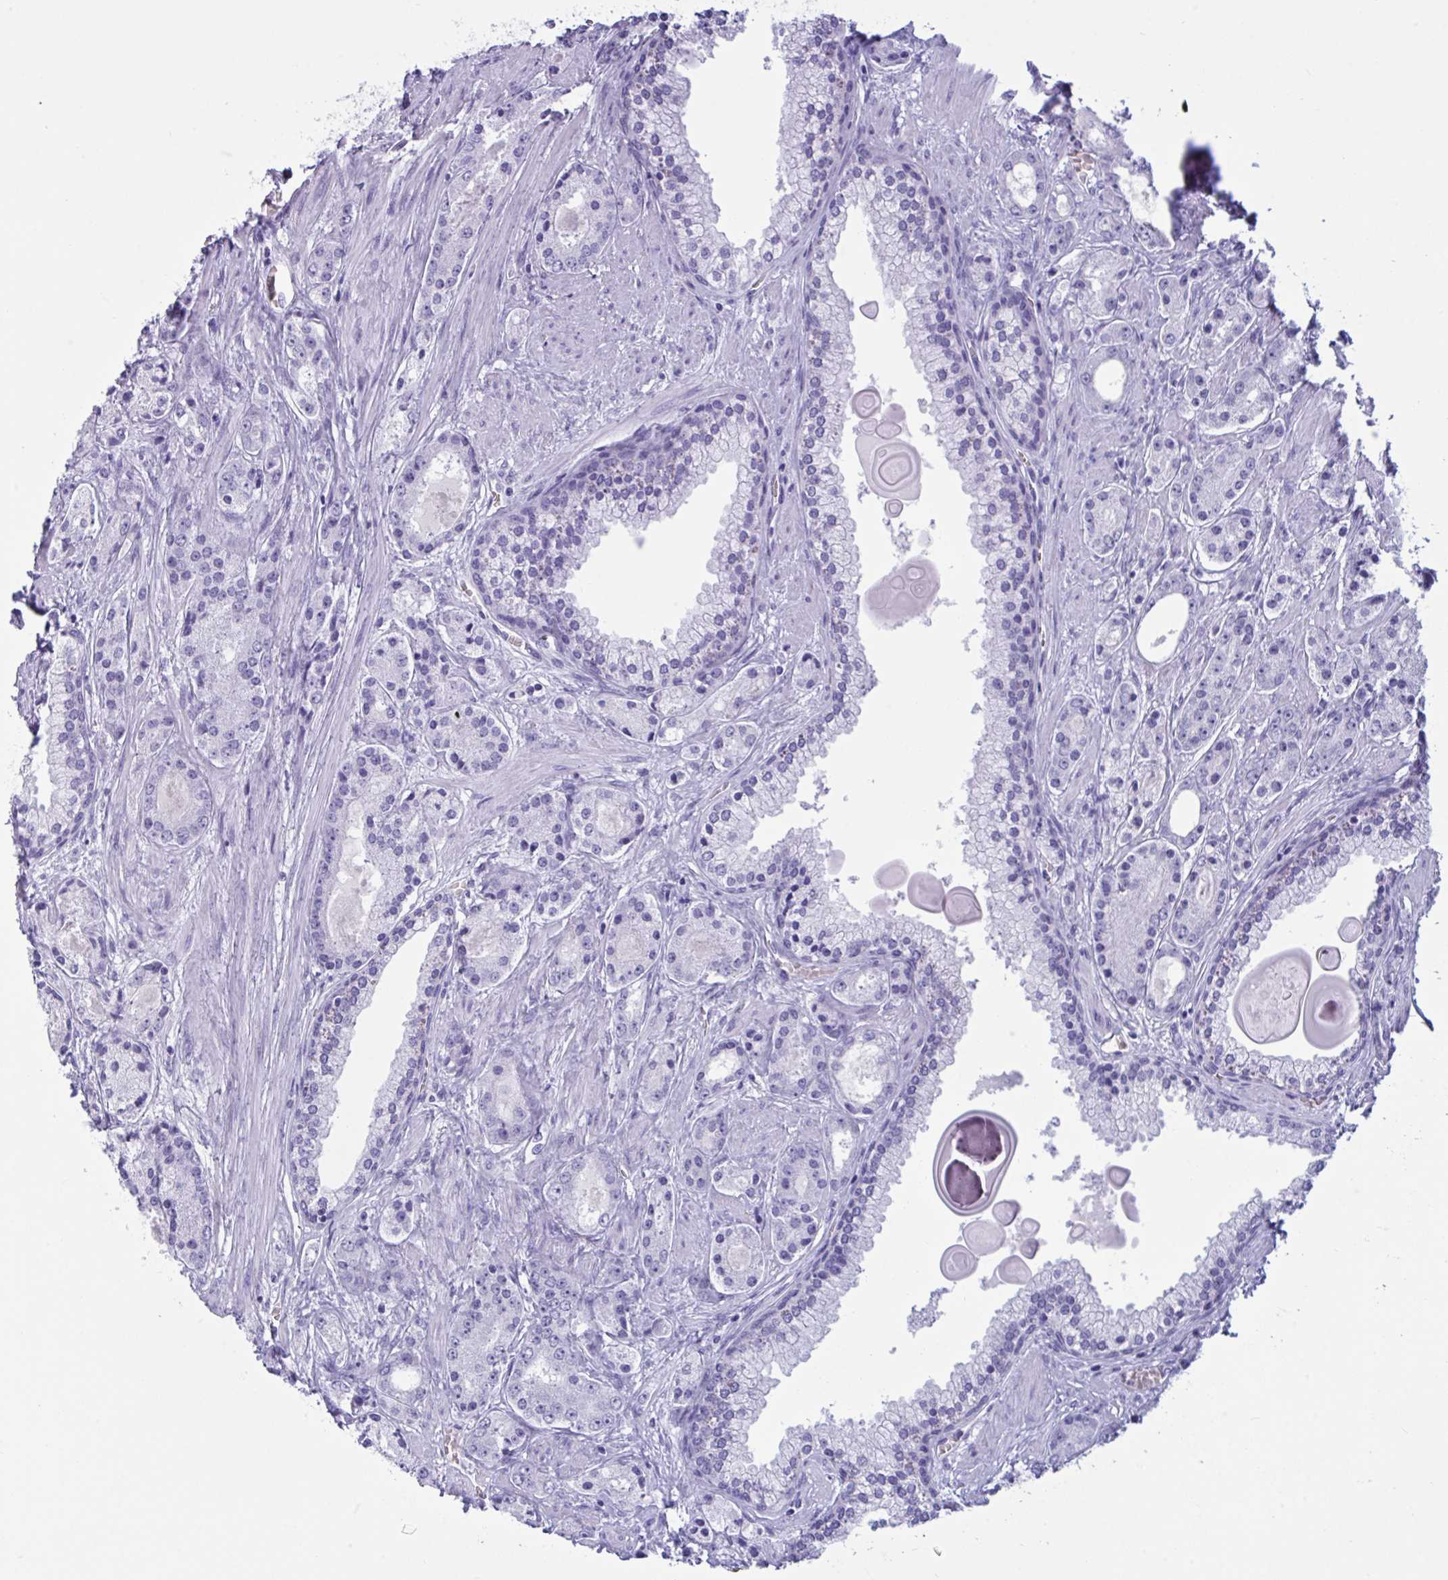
{"staining": {"intensity": "negative", "quantity": "none", "location": "none"}, "tissue": "prostate cancer", "cell_type": "Tumor cells", "image_type": "cancer", "snomed": [{"axis": "morphology", "description": "Adenocarcinoma, High grade"}, {"axis": "topography", "description": "Prostate"}], "caption": "This is an IHC image of human prostate cancer. There is no positivity in tumor cells.", "gene": "SLC2A1", "patient": {"sex": "male", "age": 67}}